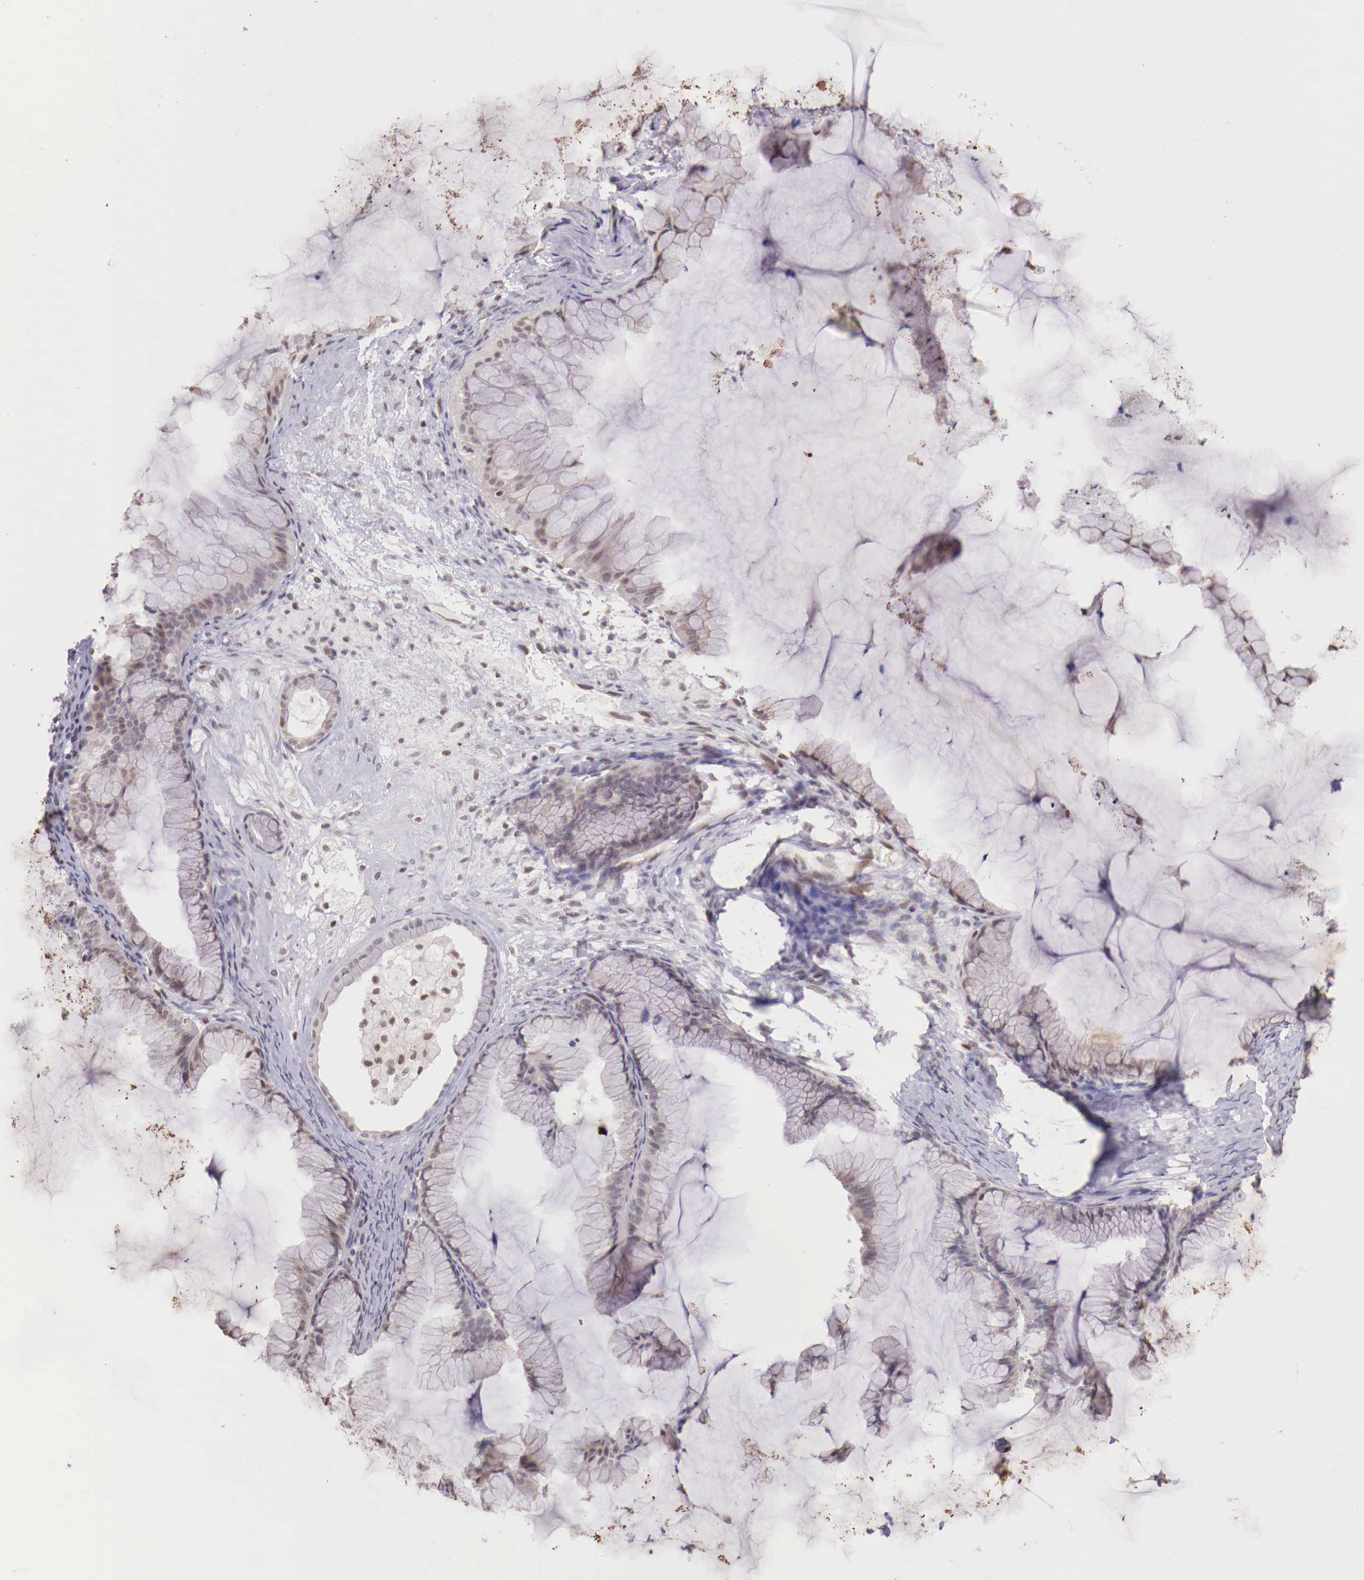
{"staining": {"intensity": "weak", "quantity": "25%-75%", "location": "cytoplasmic/membranous"}, "tissue": "ovarian cancer", "cell_type": "Tumor cells", "image_type": "cancer", "snomed": [{"axis": "morphology", "description": "Cystadenocarcinoma, mucinous, NOS"}, {"axis": "topography", "description": "Ovary"}], "caption": "Immunohistochemical staining of human ovarian mucinous cystadenocarcinoma demonstrates low levels of weak cytoplasmic/membranous expression in about 25%-75% of tumor cells. (IHC, brightfield microscopy, high magnification).", "gene": "SP1", "patient": {"sex": "female", "age": 41}}